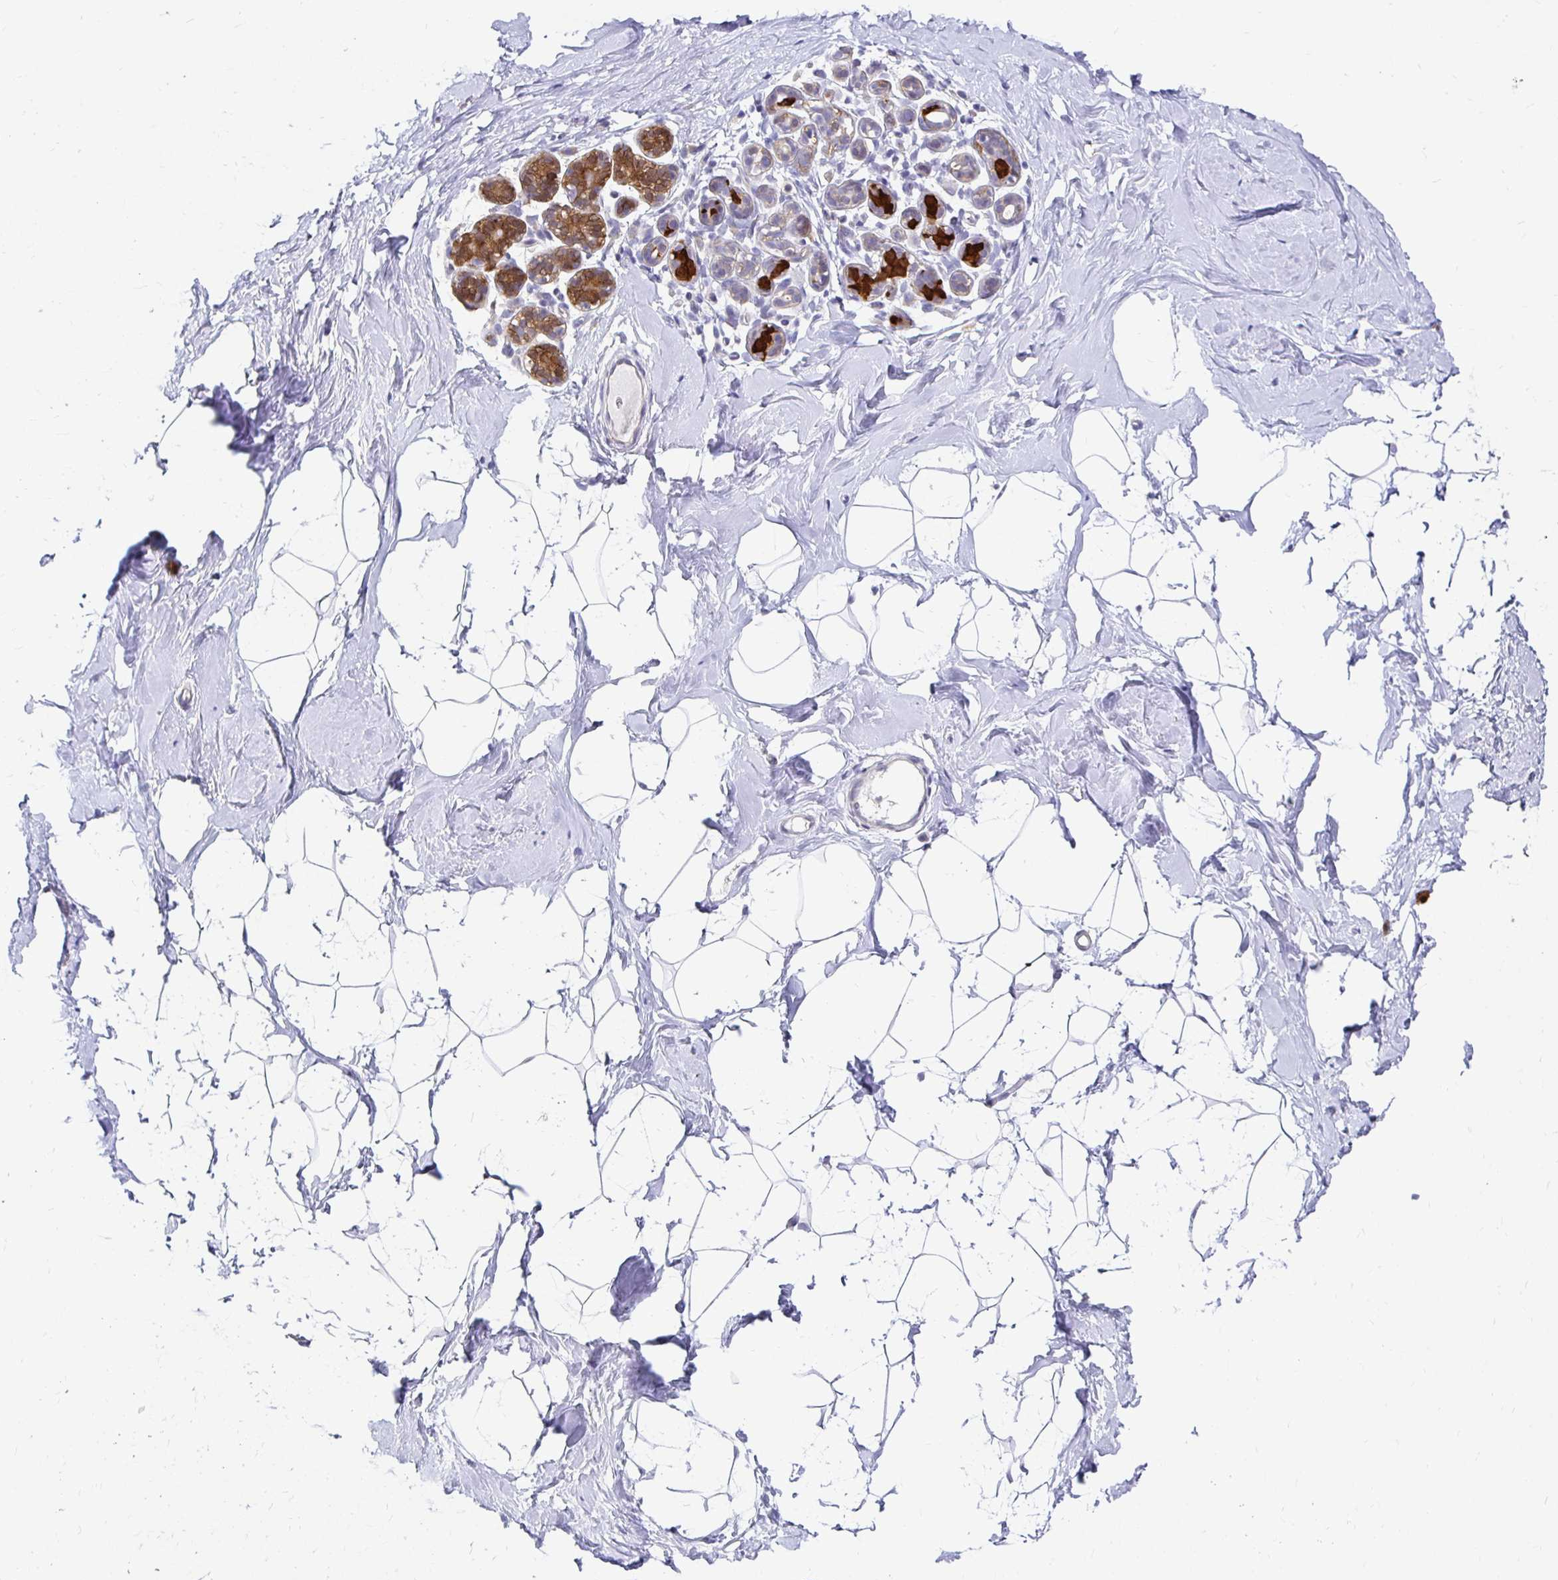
{"staining": {"intensity": "negative", "quantity": "none", "location": "none"}, "tissue": "breast", "cell_type": "Adipocytes", "image_type": "normal", "snomed": [{"axis": "morphology", "description": "Normal tissue, NOS"}, {"axis": "topography", "description": "Breast"}], "caption": "Photomicrograph shows no protein expression in adipocytes of normal breast.", "gene": "PADI2", "patient": {"sex": "female", "age": 32}}